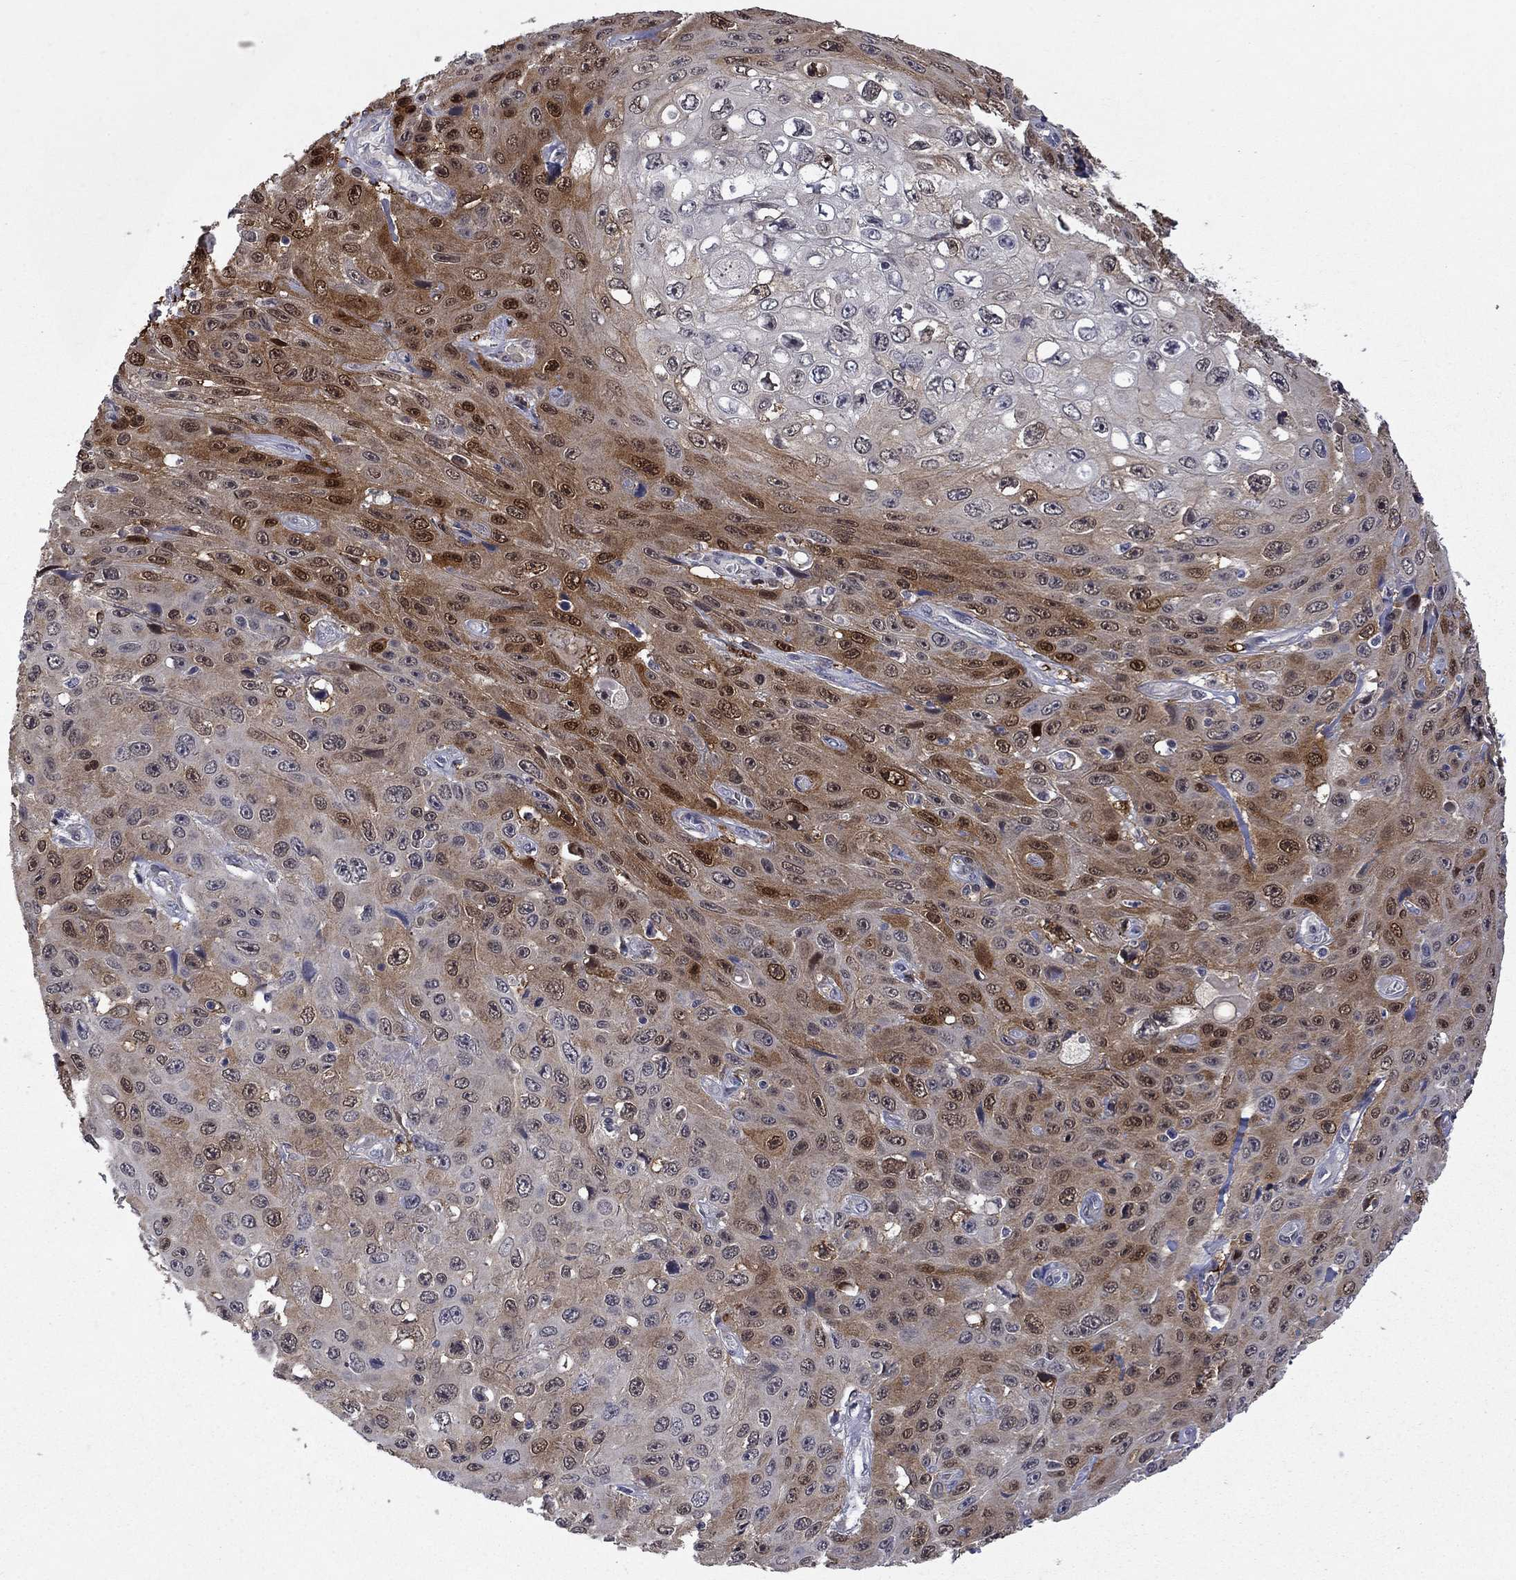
{"staining": {"intensity": "strong", "quantity": "25%-75%", "location": "cytoplasmic/membranous,nuclear"}, "tissue": "skin cancer", "cell_type": "Tumor cells", "image_type": "cancer", "snomed": [{"axis": "morphology", "description": "Squamous cell carcinoma, NOS"}, {"axis": "topography", "description": "Skin"}], "caption": "Protein analysis of skin cancer tissue reveals strong cytoplasmic/membranous and nuclear staining in approximately 25%-75% of tumor cells. The staining was performed using DAB to visualize the protein expression in brown, while the nuclei were stained in blue with hematoxylin (Magnification: 20x).", "gene": "CBR1", "patient": {"sex": "male", "age": 82}}